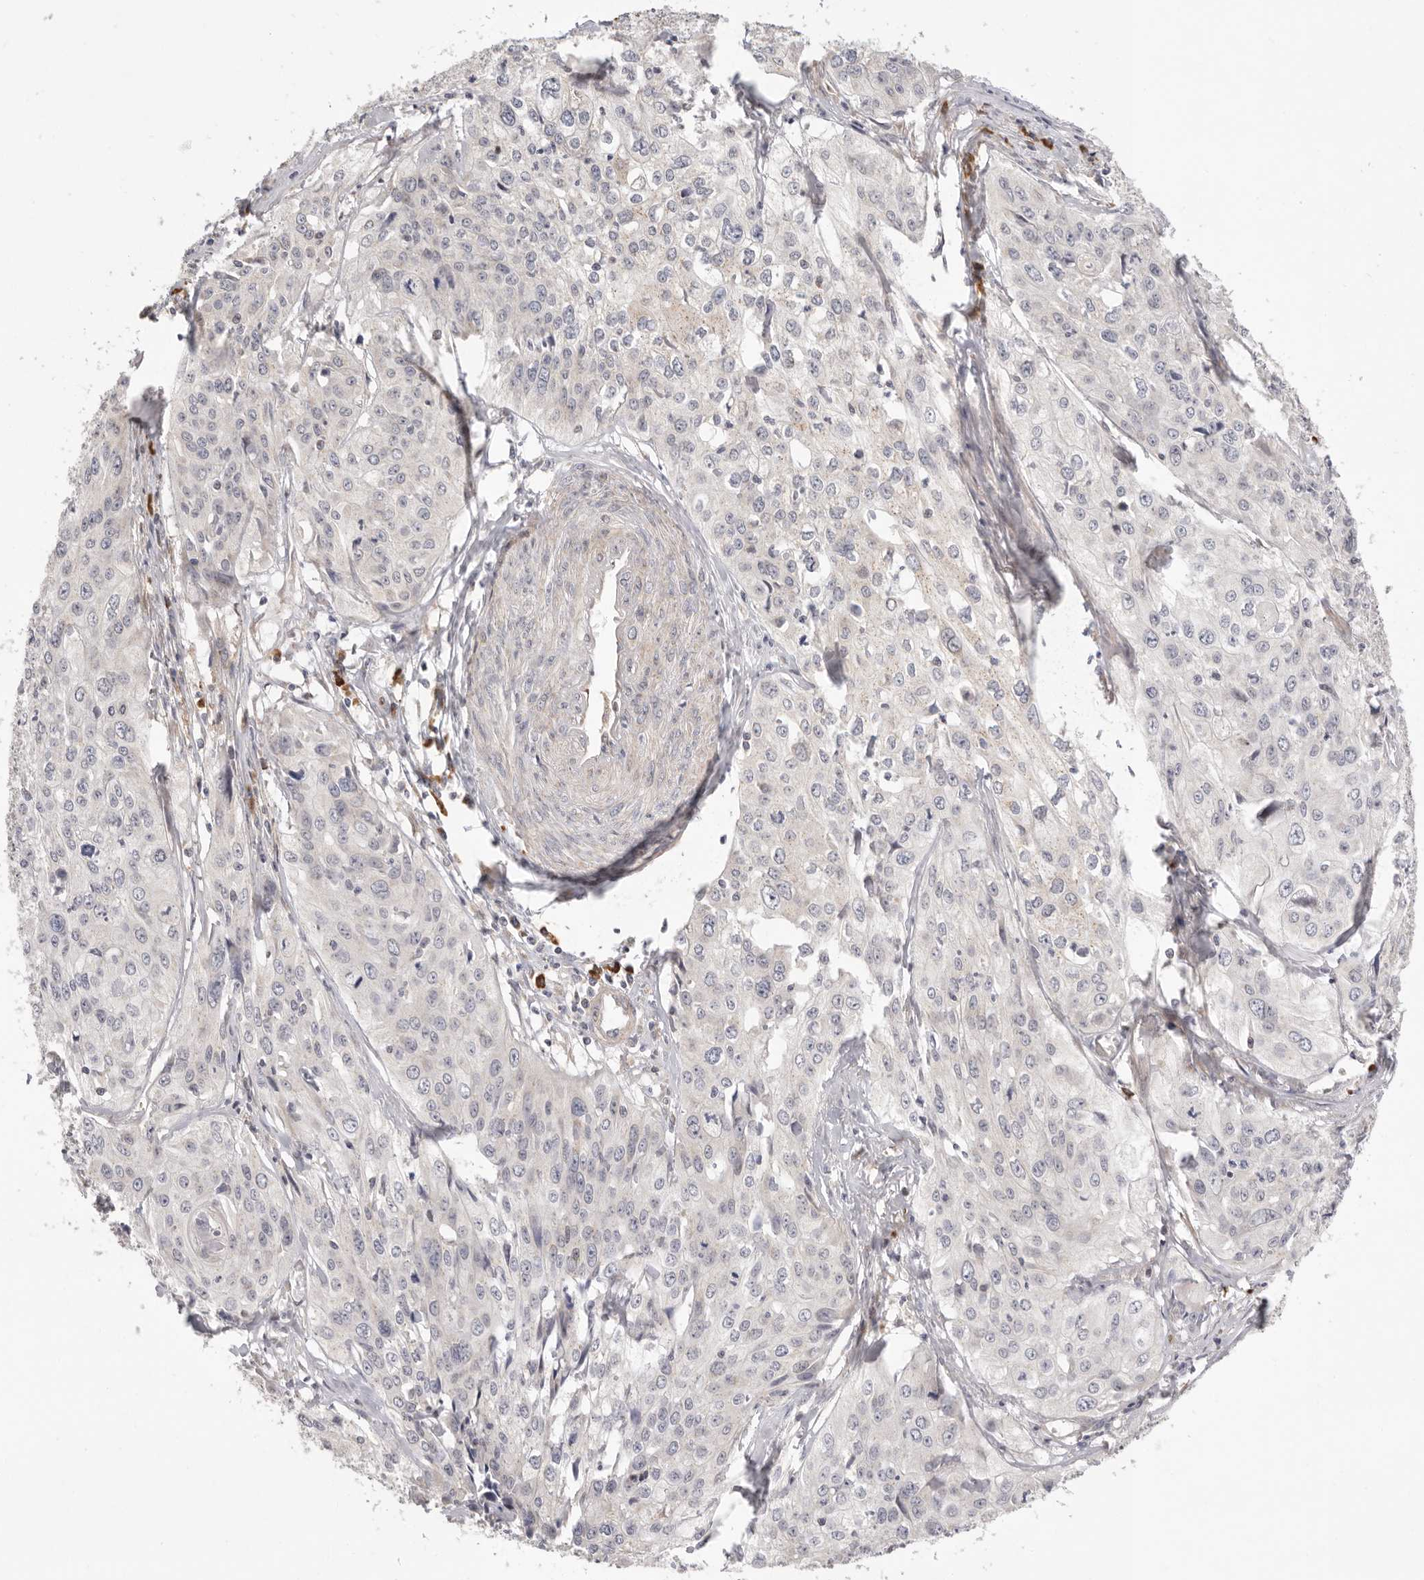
{"staining": {"intensity": "negative", "quantity": "none", "location": "none"}, "tissue": "cervical cancer", "cell_type": "Tumor cells", "image_type": "cancer", "snomed": [{"axis": "morphology", "description": "Squamous cell carcinoma, NOS"}, {"axis": "topography", "description": "Cervix"}], "caption": "Cervical squamous cell carcinoma stained for a protein using immunohistochemistry demonstrates no positivity tumor cells.", "gene": "USH1C", "patient": {"sex": "female", "age": 31}}